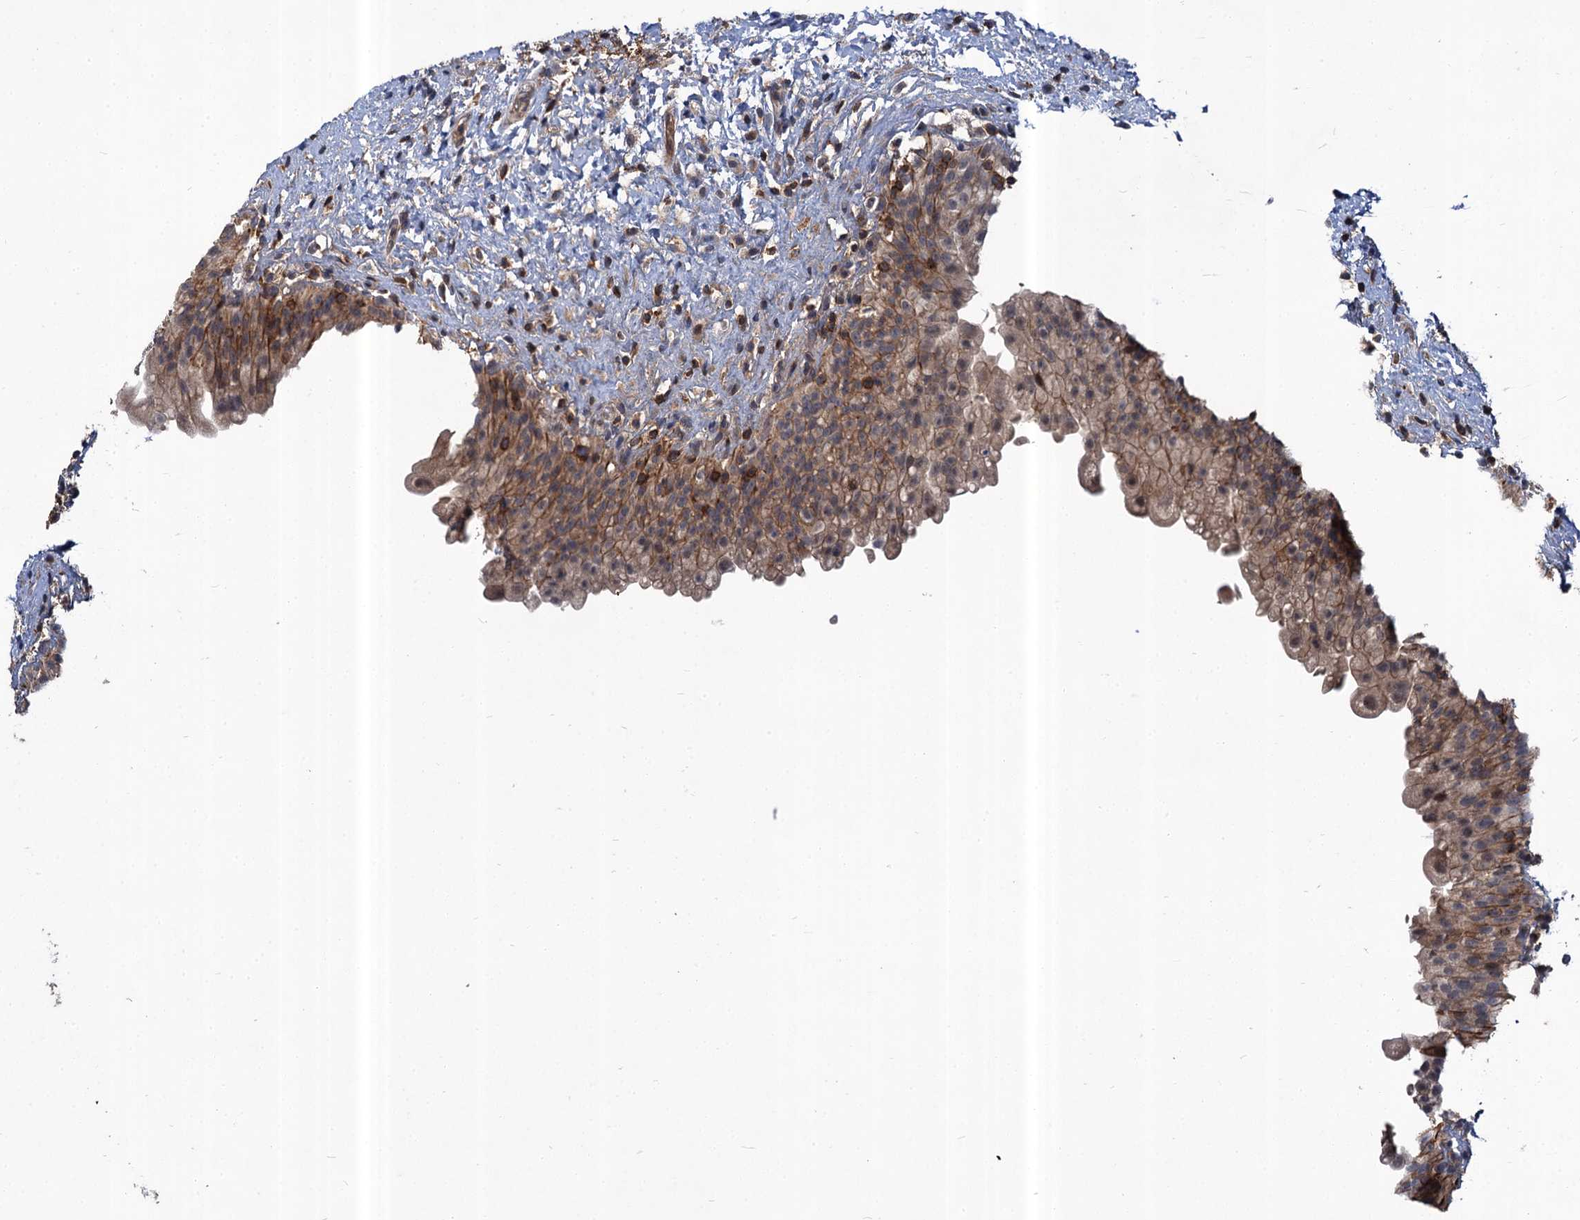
{"staining": {"intensity": "moderate", "quantity": ">75%", "location": "cytoplasmic/membranous"}, "tissue": "urinary bladder", "cell_type": "Urothelial cells", "image_type": "normal", "snomed": [{"axis": "morphology", "description": "Normal tissue, NOS"}, {"axis": "topography", "description": "Urinary bladder"}], "caption": "Urothelial cells show medium levels of moderate cytoplasmic/membranous positivity in about >75% of cells in benign urinary bladder. (DAB = brown stain, brightfield microscopy at high magnification).", "gene": "ABLIM1", "patient": {"sex": "female", "age": 27}}